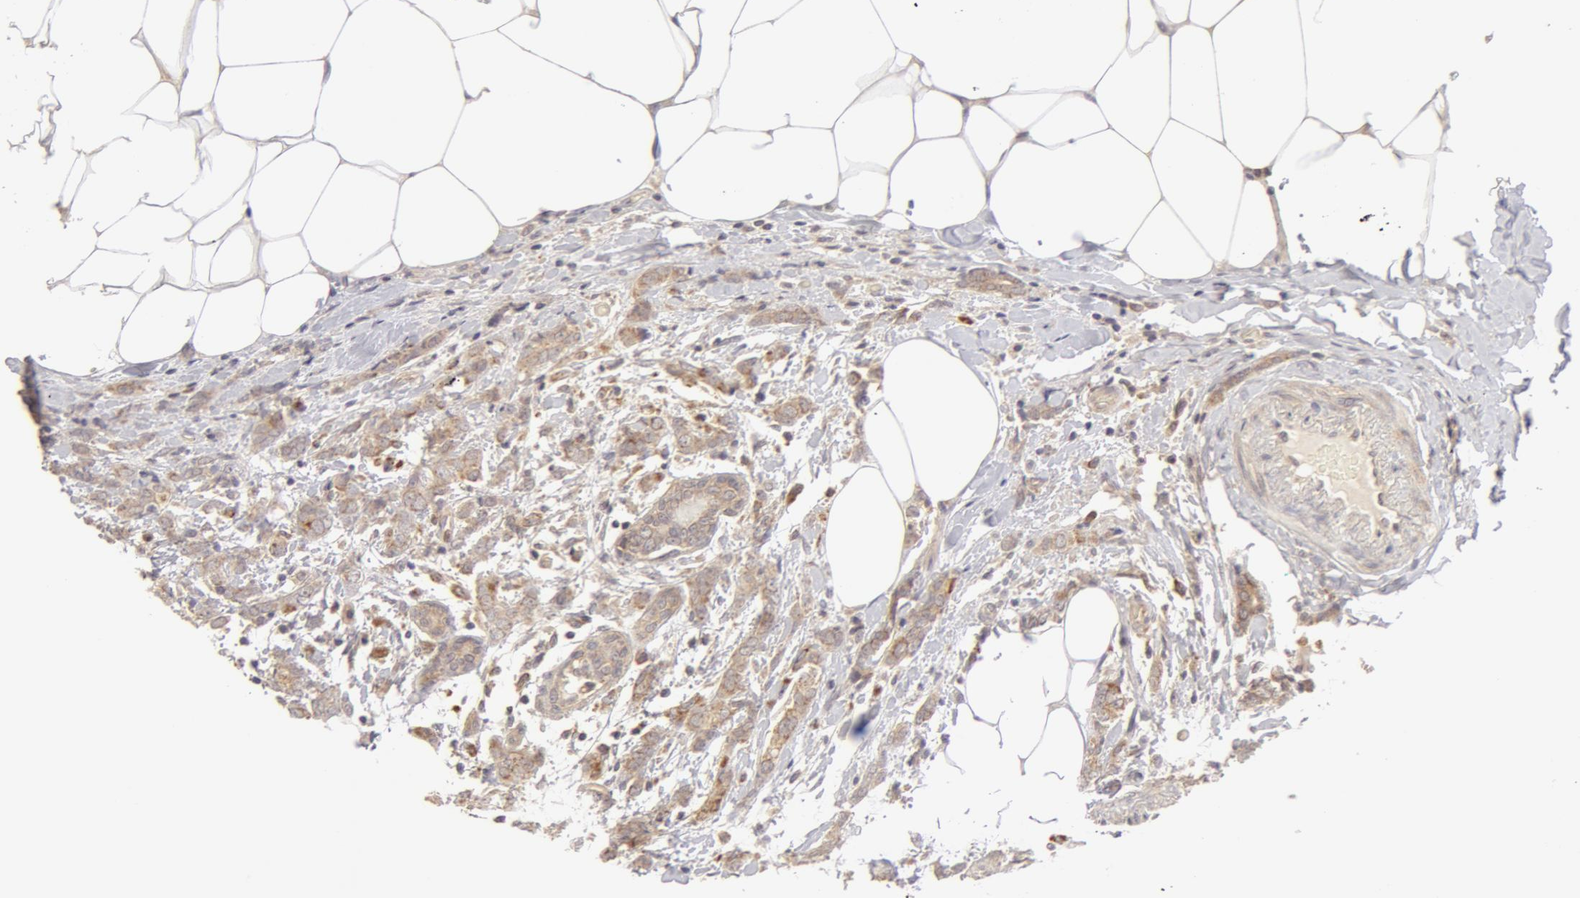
{"staining": {"intensity": "negative", "quantity": "none", "location": "none"}, "tissue": "breast cancer", "cell_type": "Tumor cells", "image_type": "cancer", "snomed": [{"axis": "morphology", "description": "Duct carcinoma"}, {"axis": "topography", "description": "Breast"}], "caption": "Immunohistochemistry of human breast cancer (infiltrating ductal carcinoma) shows no expression in tumor cells.", "gene": "ADPRH", "patient": {"sex": "female", "age": 53}}